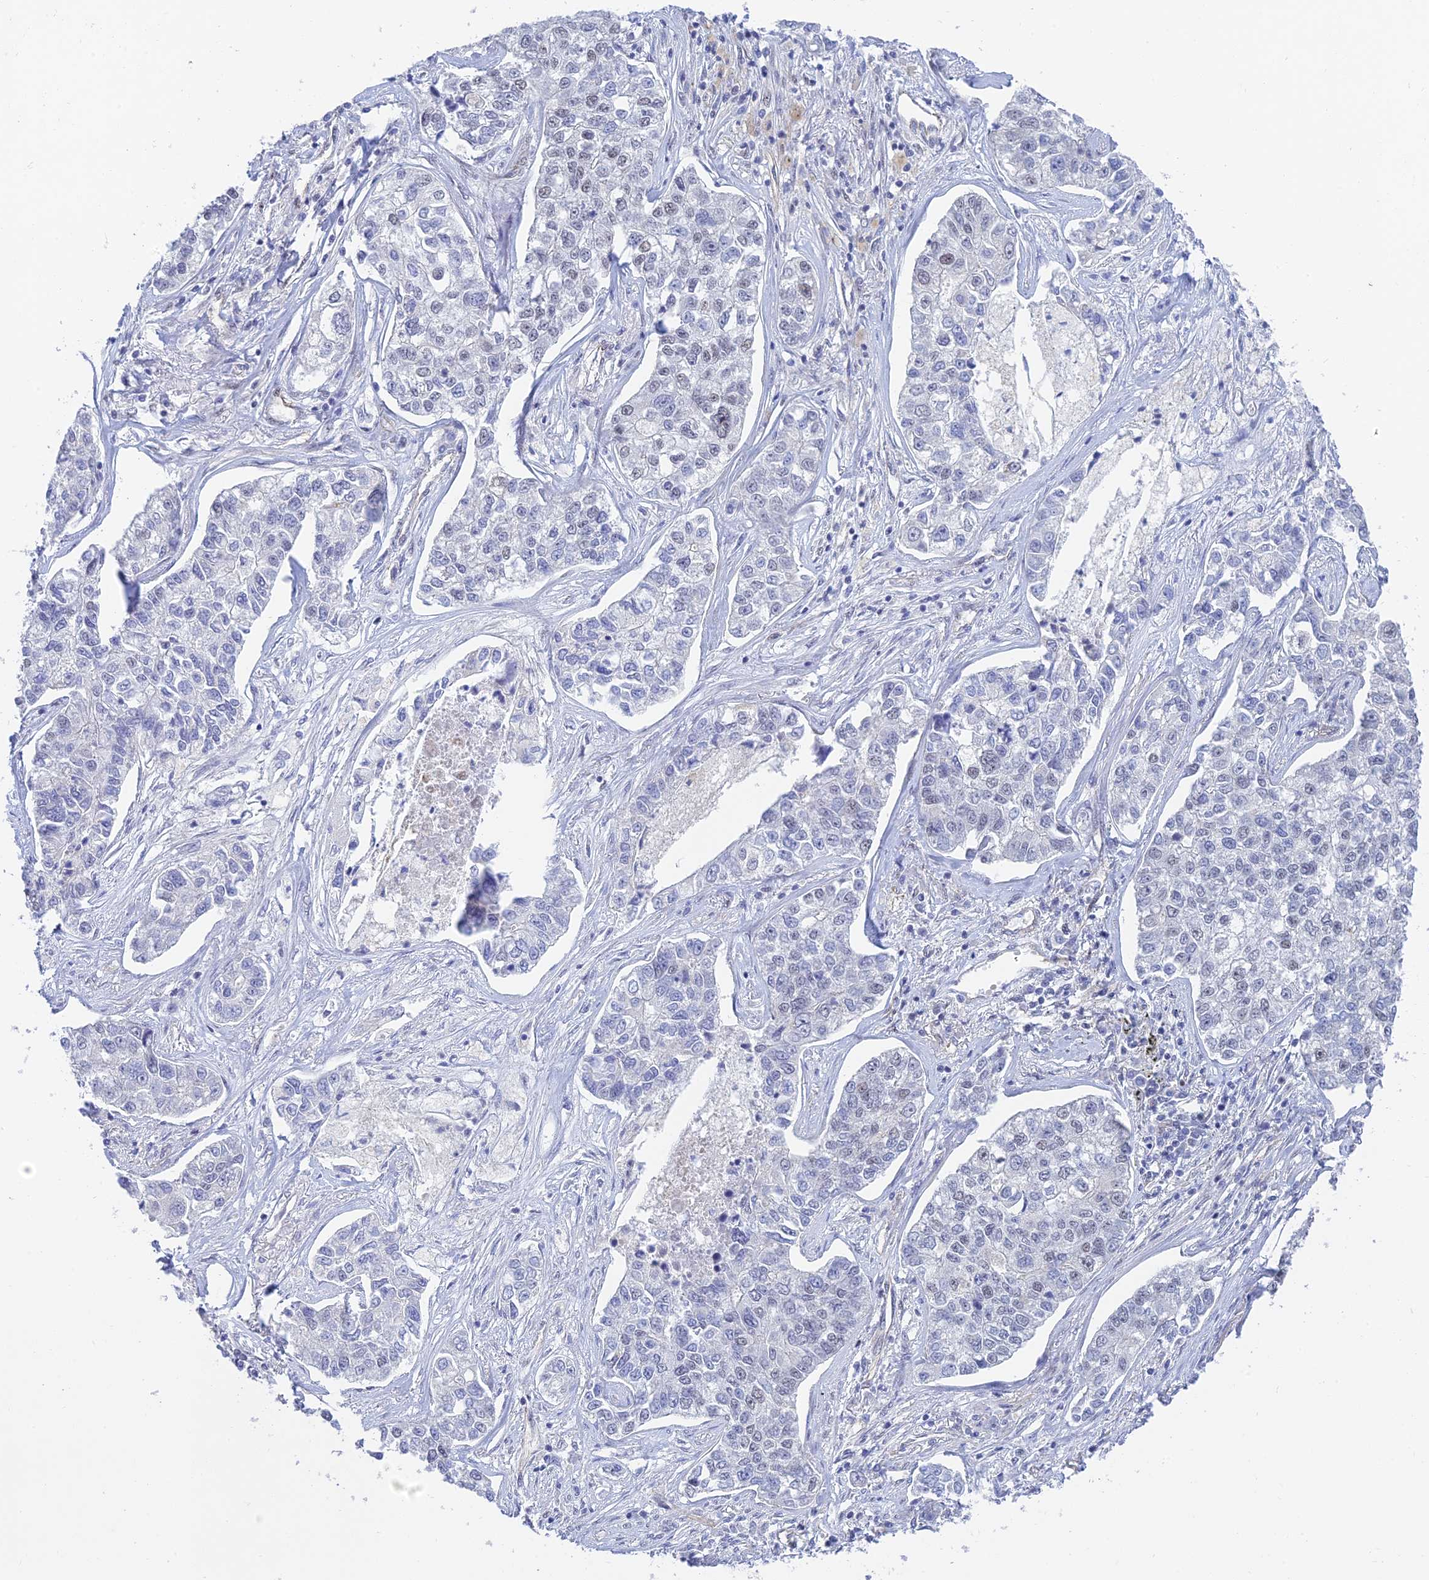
{"staining": {"intensity": "negative", "quantity": "none", "location": "none"}, "tissue": "lung cancer", "cell_type": "Tumor cells", "image_type": "cancer", "snomed": [{"axis": "morphology", "description": "Adenocarcinoma, NOS"}, {"axis": "topography", "description": "Lung"}], "caption": "DAB (3,3'-diaminobenzidine) immunohistochemical staining of lung cancer demonstrates no significant expression in tumor cells.", "gene": "CFAP92", "patient": {"sex": "male", "age": 49}}